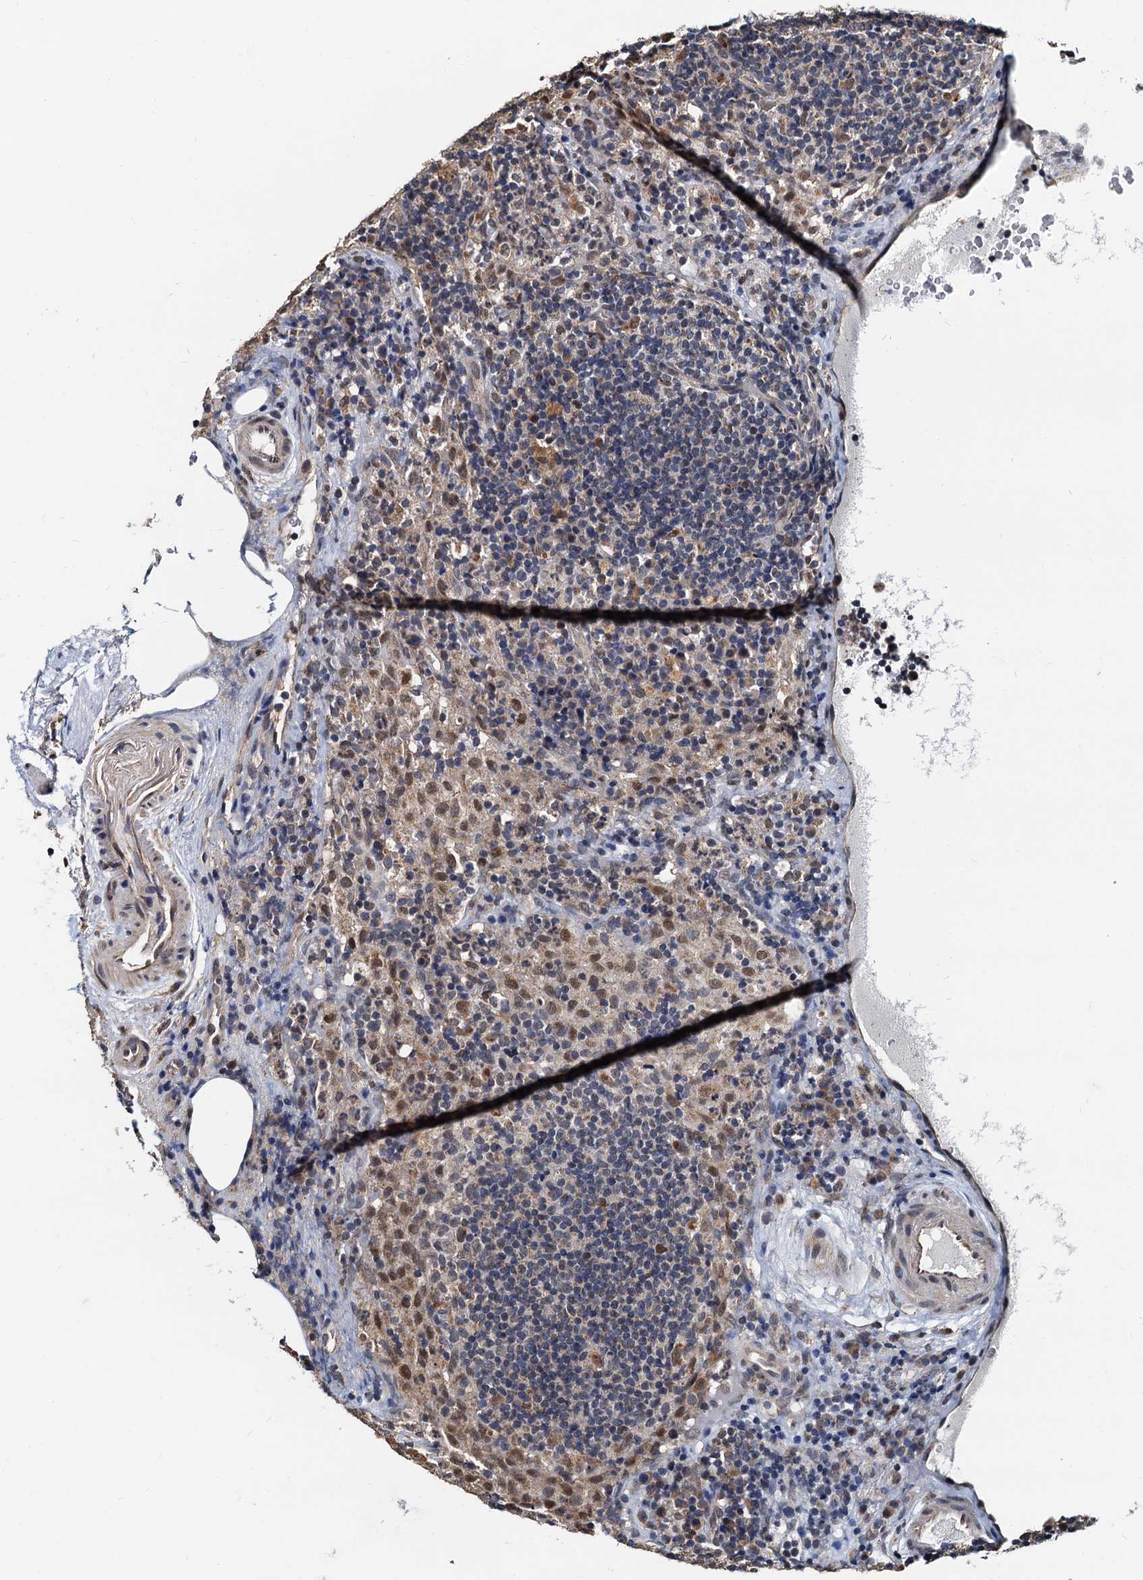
{"staining": {"intensity": "moderate", "quantity": "<25%", "location": "nuclear"}, "tissue": "lymph node", "cell_type": "Germinal center cells", "image_type": "normal", "snomed": [{"axis": "morphology", "description": "Normal tissue, NOS"}, {"axis": "topography", "description": "Lymph node"}], "caption": "Immunohistochemical staining of unremarkable lymph node displays <25% levels of moderate nuclear protein staining in approximately <25% of germinal center cells. (IHC, brightfield microscopy, high magnification).", "gene": "MCMBP", "patient": {"sex": "female", "age": 70}}